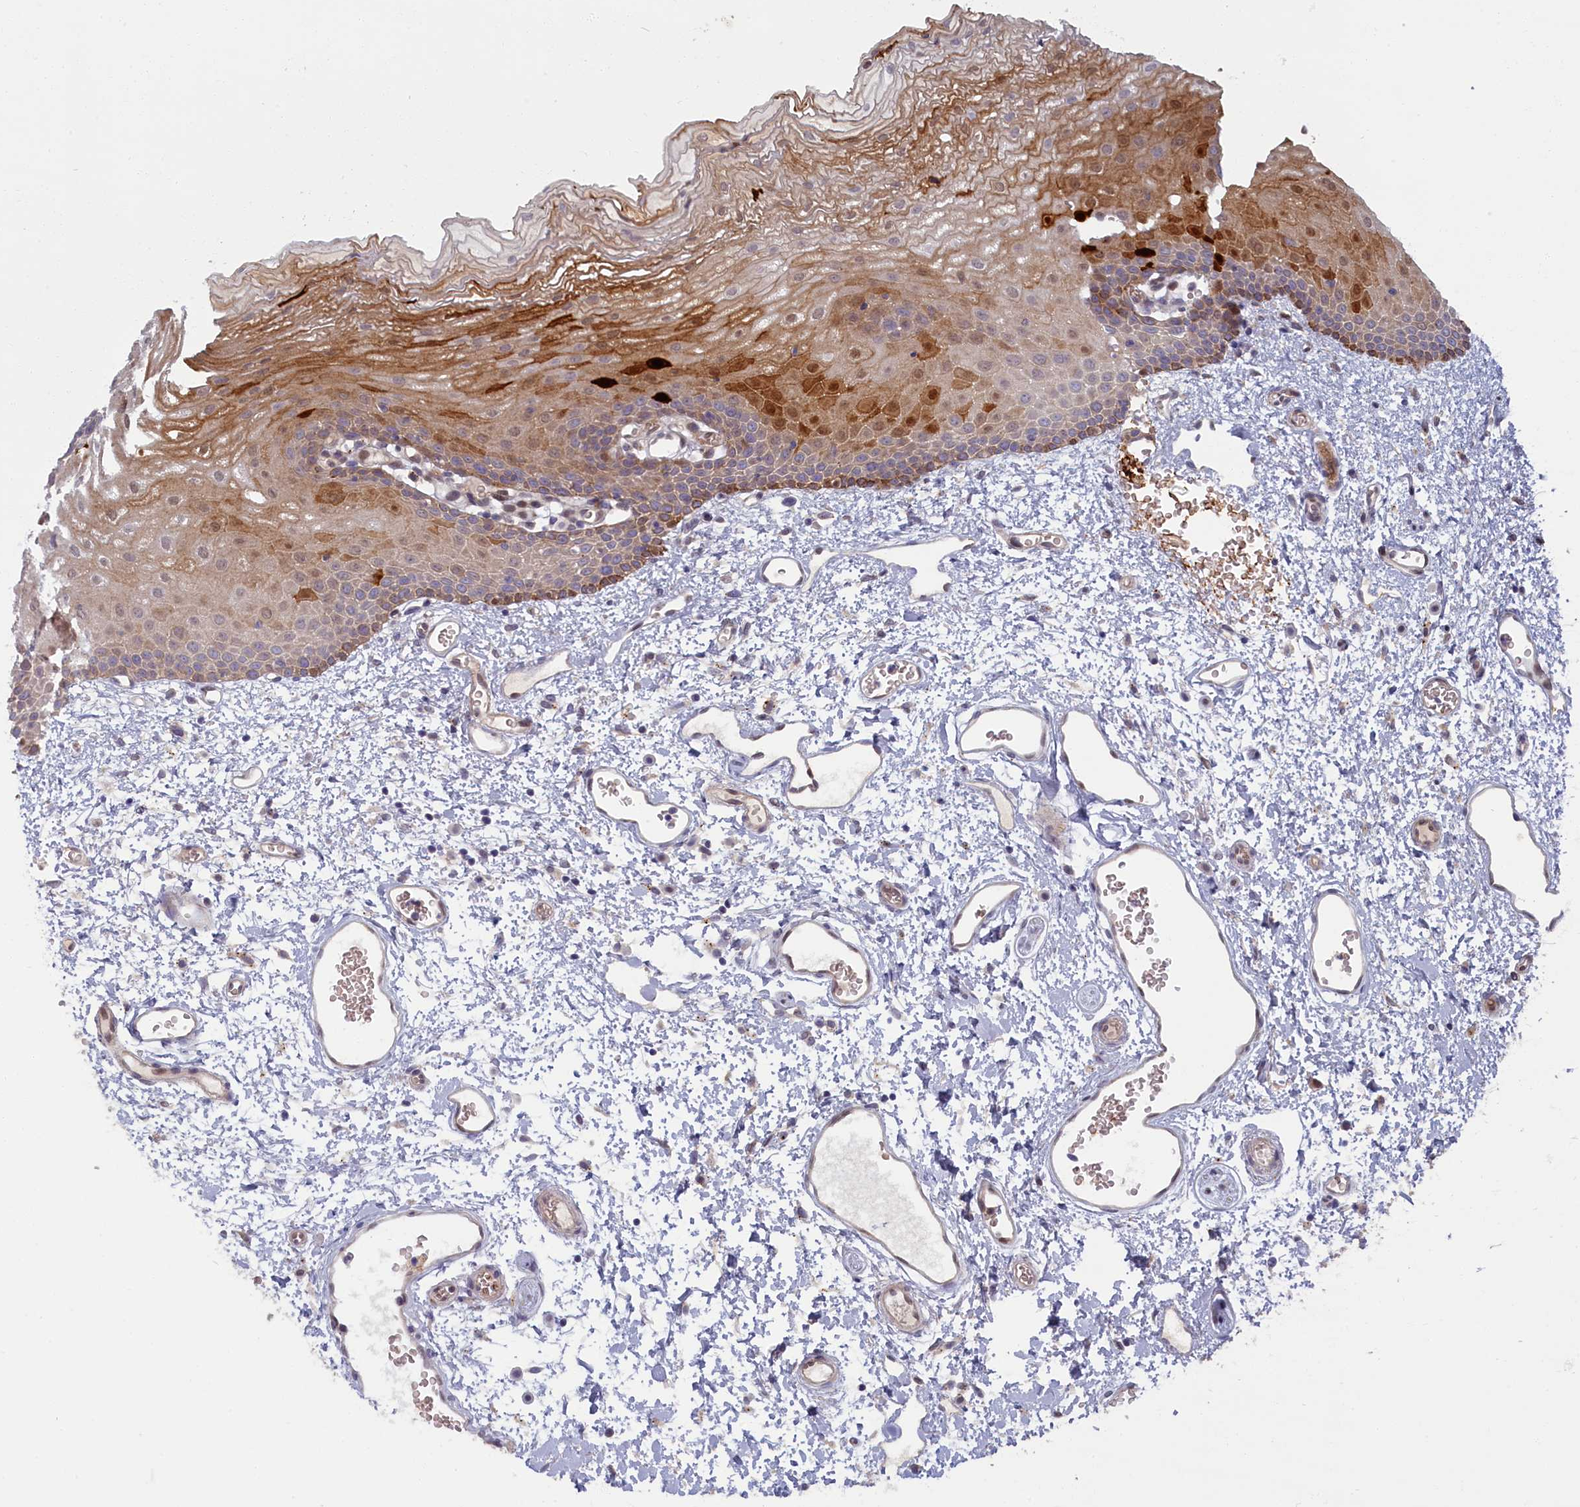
{"staining": {"intensity": "moderate", "quantity": "<25%", "location": "cytoplasmic/membranous,nuclear"}, "tissue": "oral mucosa", "cell_type": "Squamous epithelial cells", "image_type": "normal", "snomed": [{"axis": "morphology", "description": "Normal tissue, NOS"}, {"axis": "topography", "description": "Oral tissue"}], "caption": "The immunohistochemical stain highlights moderate cytoplasmic/membranous,nuclear staining in squamous epithelial cells of benign oral mucosa. The staining is performed using DAB brown chromogen to label protein expression. The nuclei are counter-stained blue using hematoxylin.", "gene": "FCSK", "patient": {"sex": "female", "age": 70}}